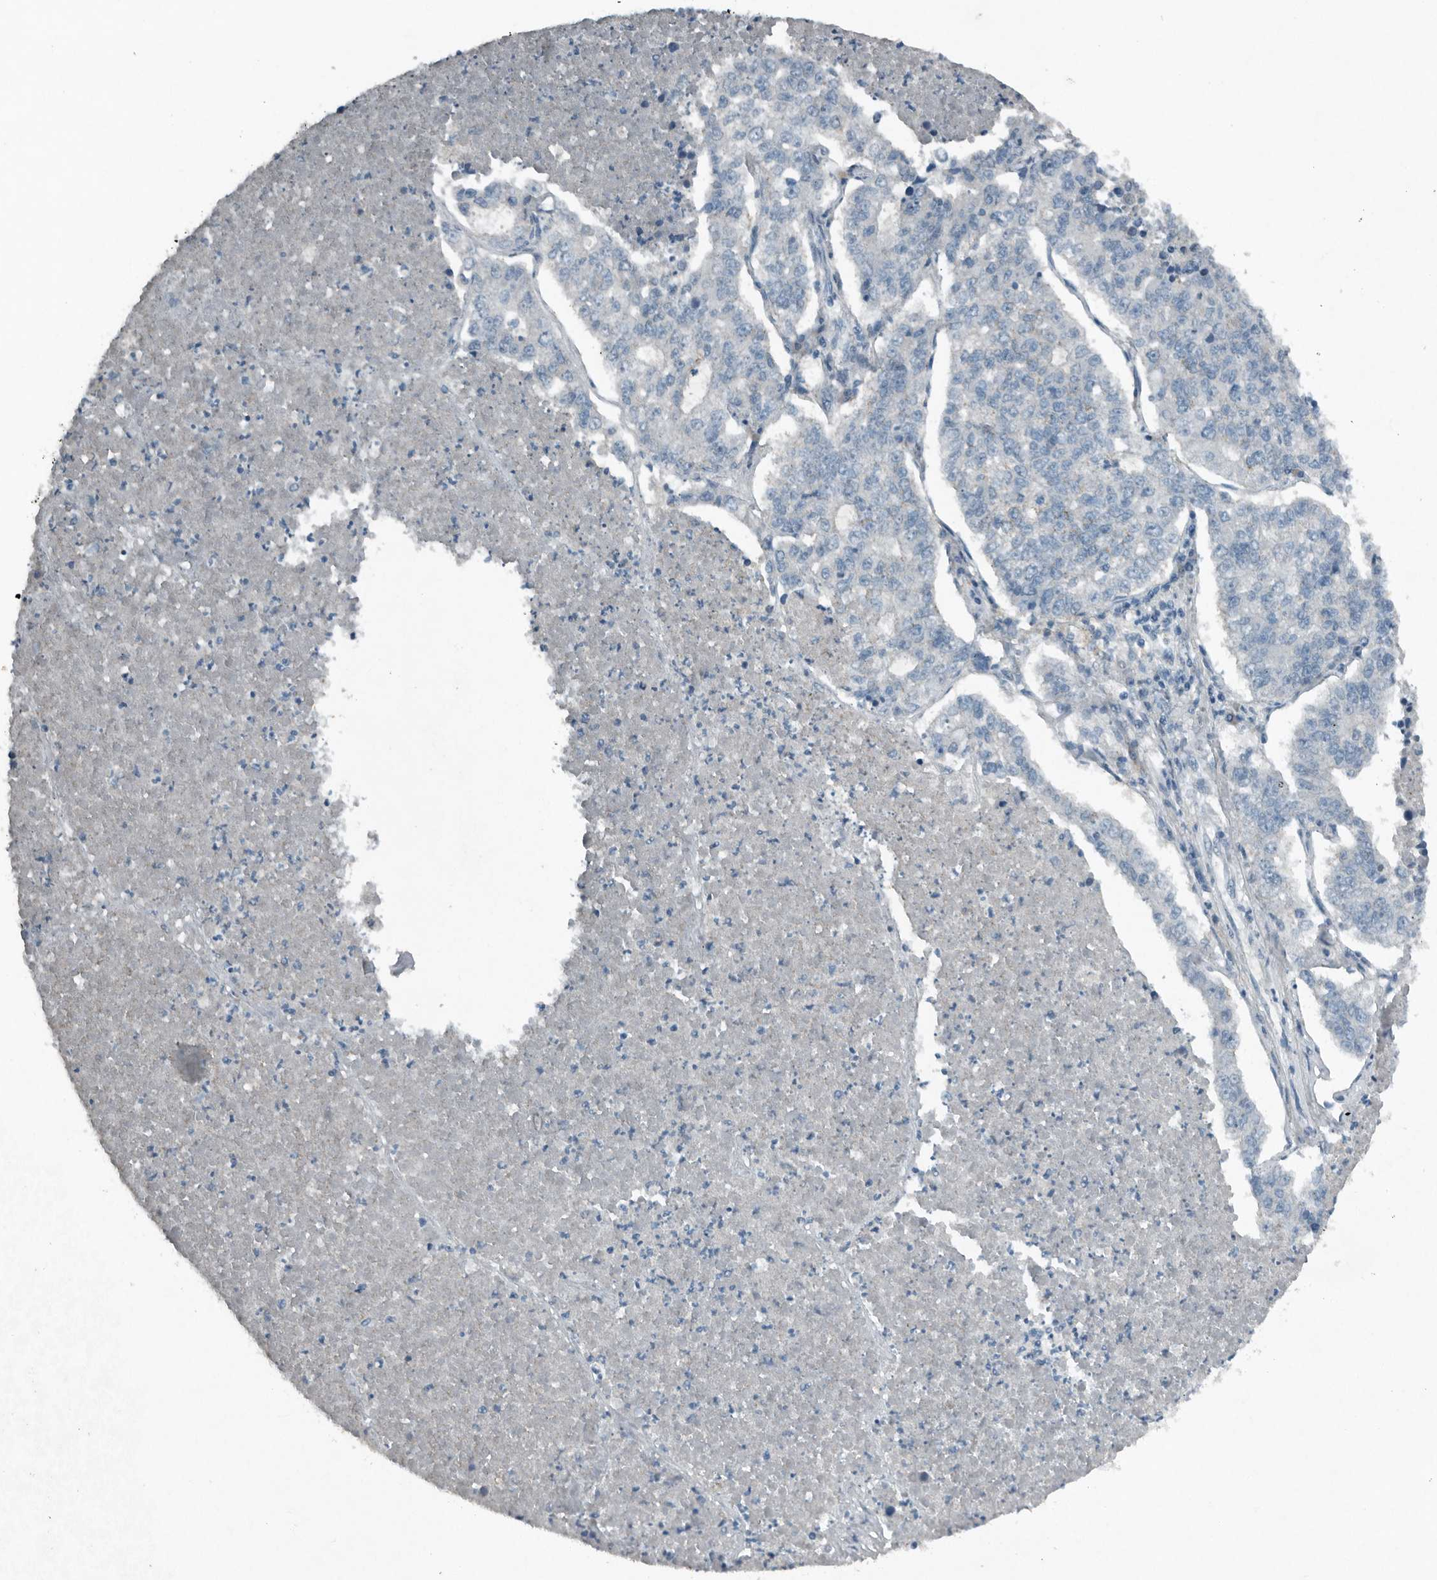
{"staining": {"intensity": "negative", "quantity": "none", "location": "none"}, "tissue": "lung cancer", "cell_type": "Tumor cells", "image_type": "cancer", "snomed": [{"axis": "morphology", "description": "Adenocarcinoma, NOS"}, {"axis": "topography", "description": "Lung"}], "caption": "Human lung cancer stained for a protein using IHC exhibits no expression in tumor cells.", "gene": "IL20", "patient": {"sex": "male", "age": 49}}